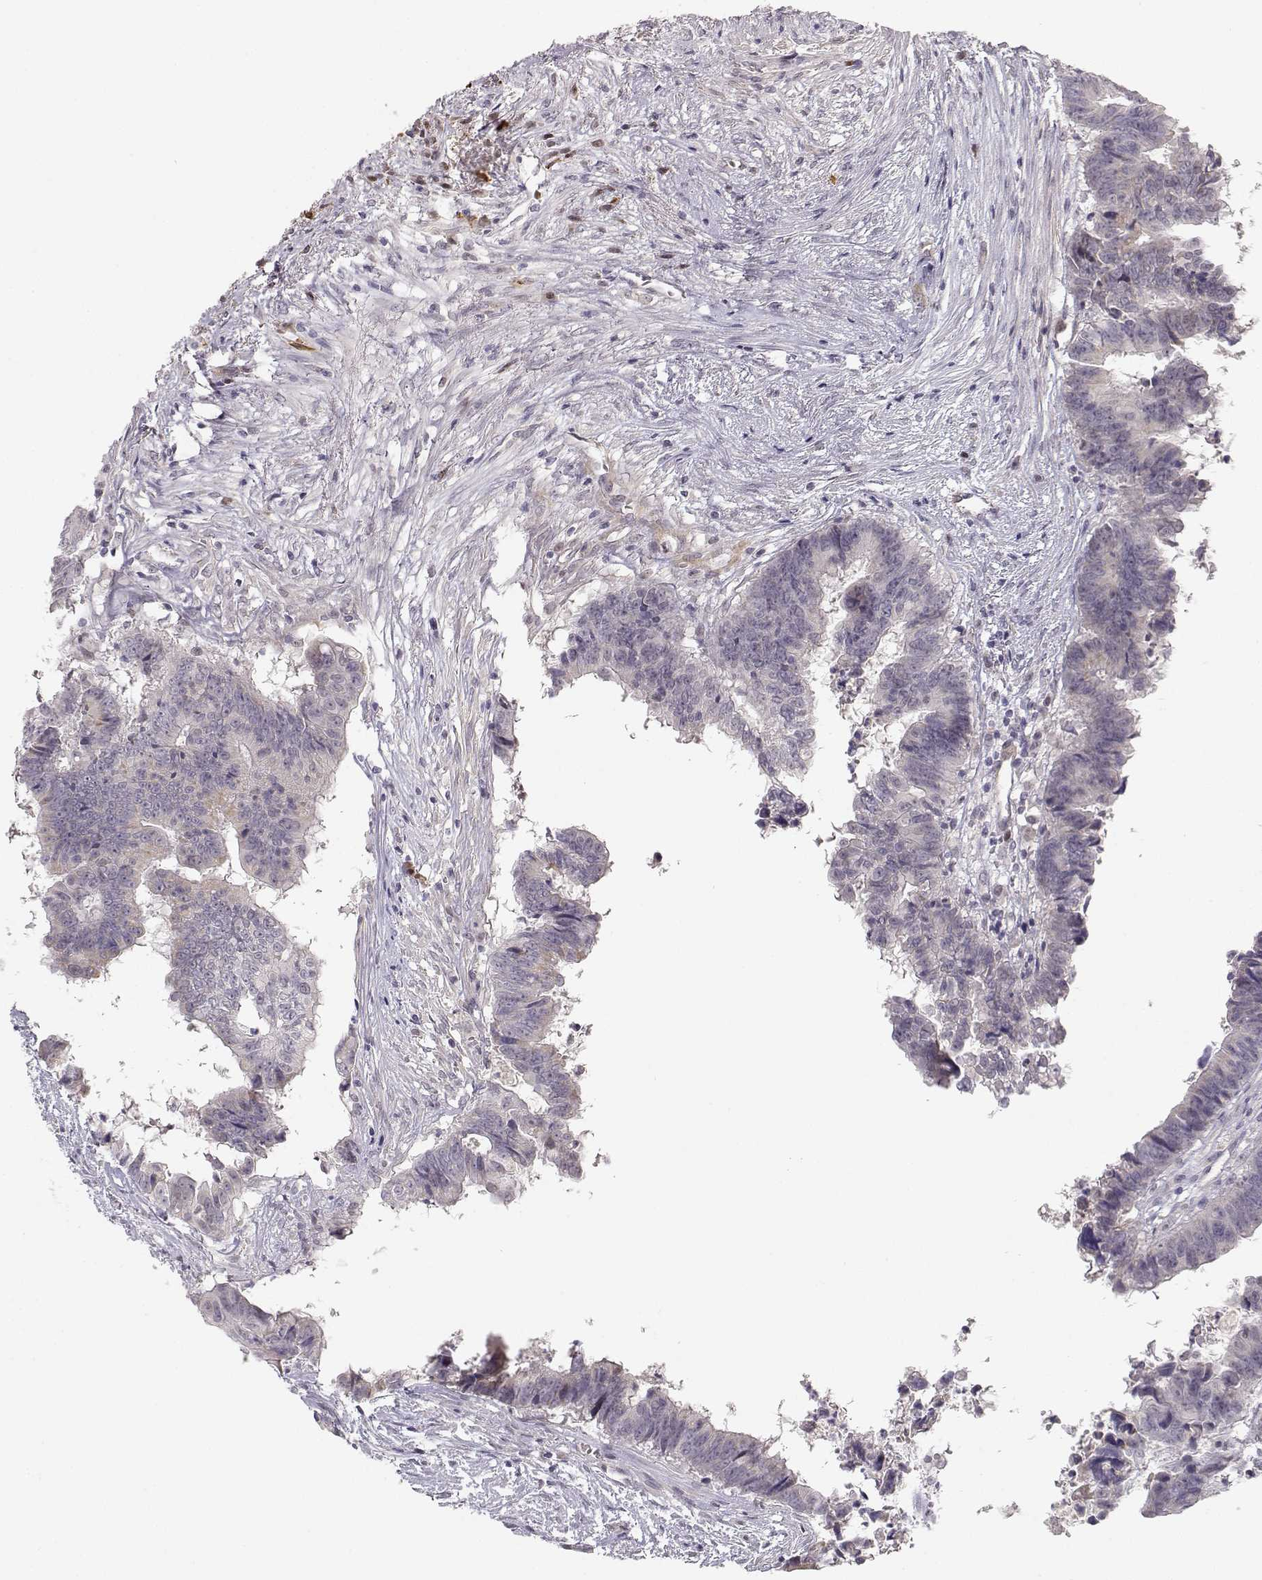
{"staining": {"intensity": "negative", "quantity": "none", "location": "none"}, "tissue": "colorectal cancer", "cell_type": "Tumor cells", "image_type": "cancer", "snomed": [{"axis": "morphology", "description": "Adenocarcinoma, NOS"}, {"axis": "topography", "description": "Colon"}], "caption": "This is an immunohistochemistry (IHC) image of colorectal adenocarcinoma. There is no expression in tumor cells.", "gene": "EAF2", "patient": {"sex": "female", "age": 82}}